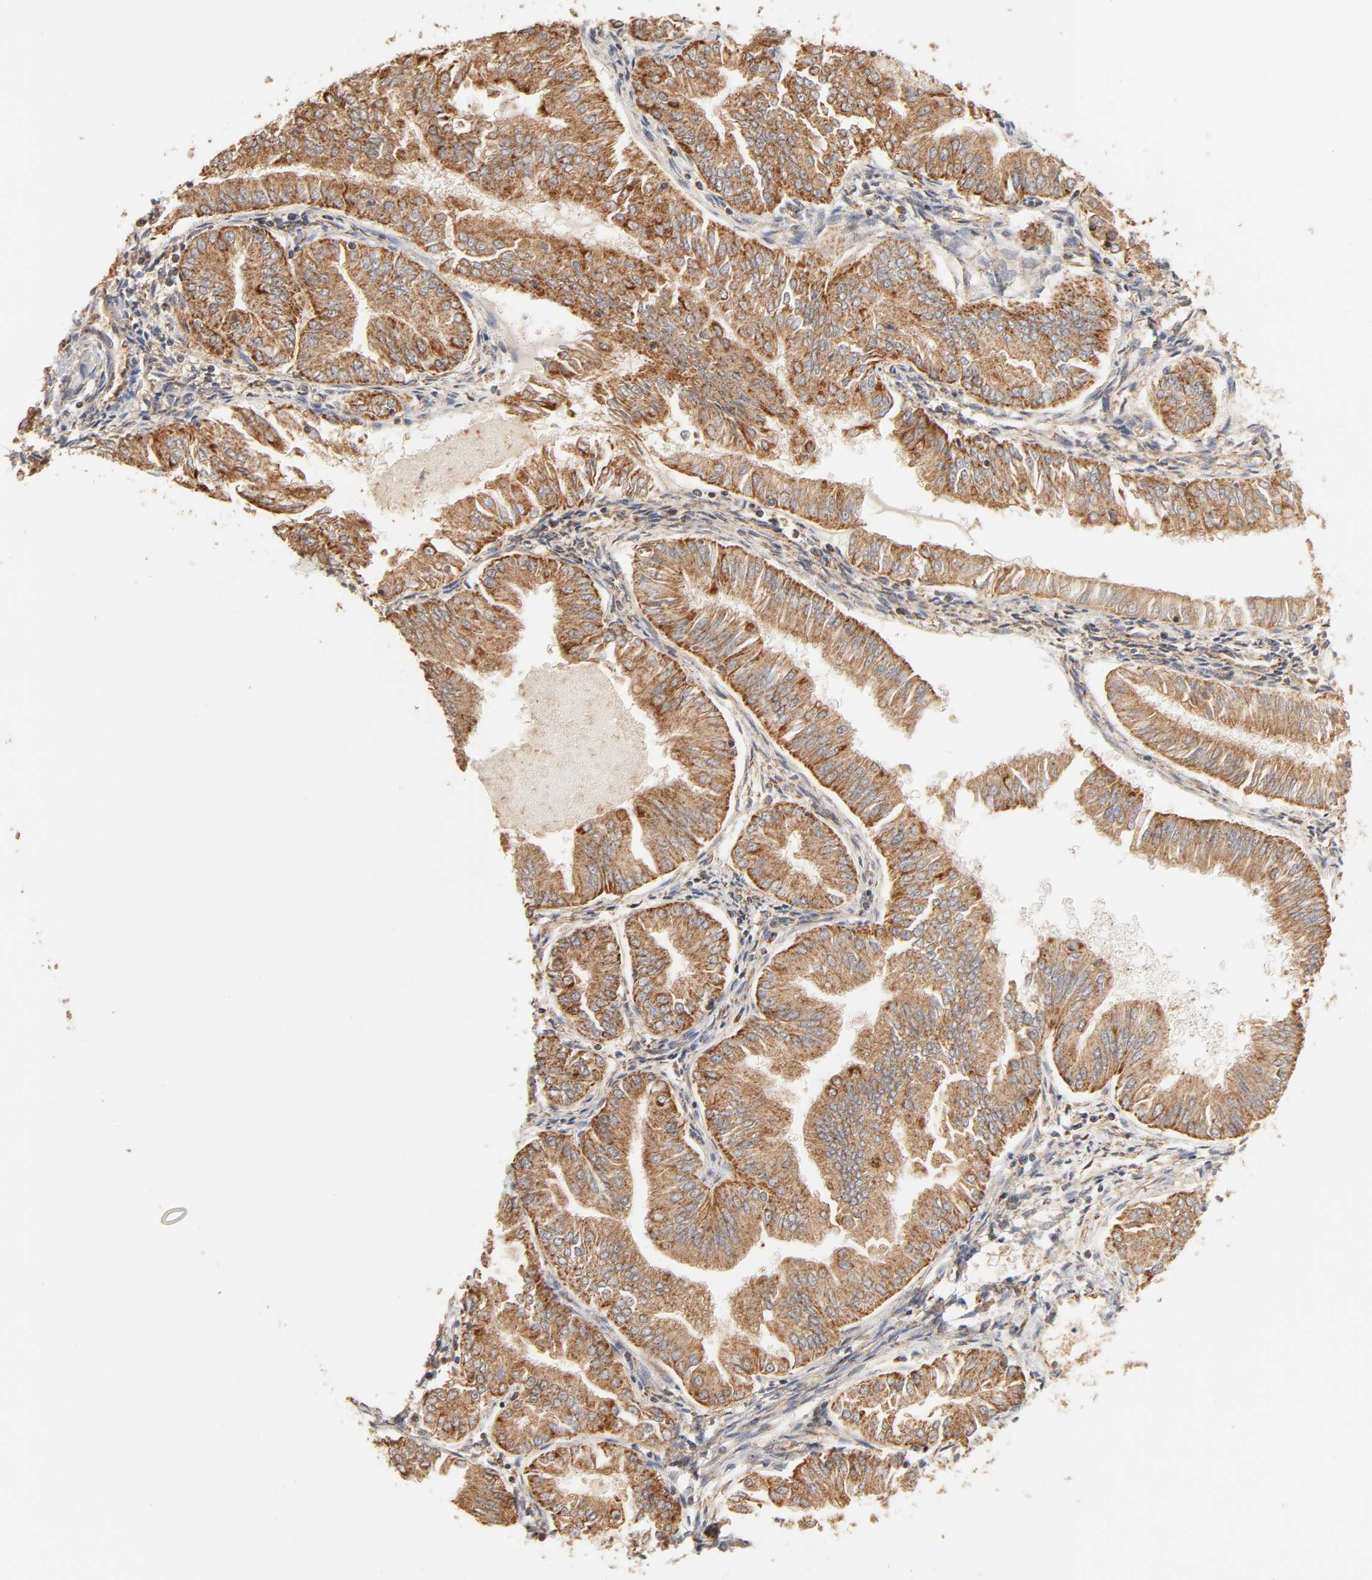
{"staining": {"intensity": "strong", "quantity": ">75%", "location": "cytoplasmic/membranous"}, "tissue": "endometrial cancer", "cell_type": "Tumor cells", "image_type": "cancer", "snomed": [{"axis": "morphology", "description": "Adenocarcinoma, NOS"}, {"axis": "topography", "description": "Endometrium"}], "caption": "This image exhibits immunohistochemistry staining of human adenocarcinoma (endometrial), with high strong cytoplasmic/membranous staining in about >75% of tumor cells.", "gene": "PKN1", "patient": {"sex": "female", "age": 53}}